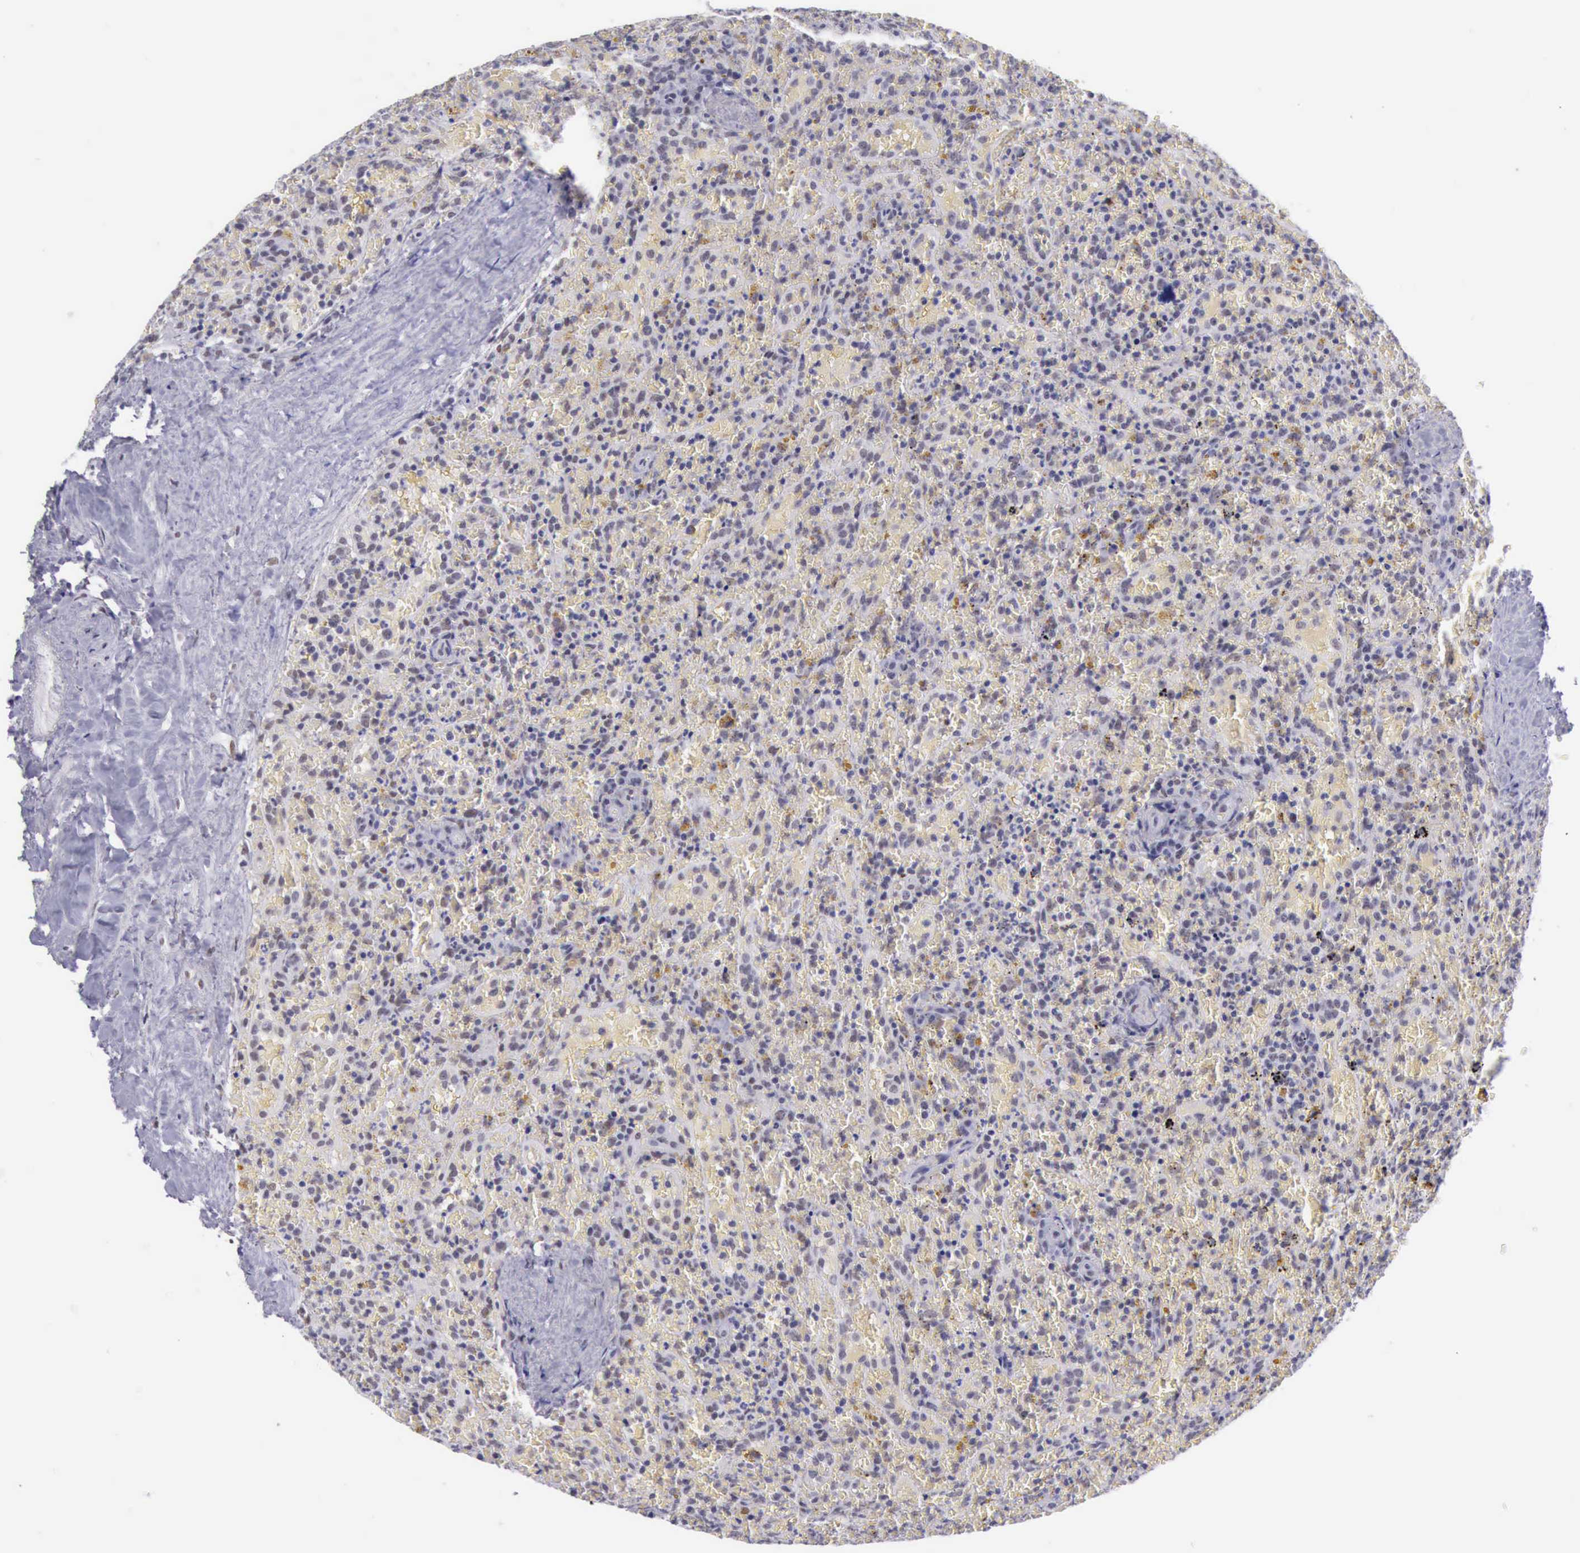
{"staining": {"intensity": "weak", "quantity": "<25%", "location": "nuclear"}, "tissue": "lymphoma", "cell_type": "Tumor cells", "image_type": "cancer", "snomed": [{"axis": "morphology", "description": "Malignant lymphoma, non-Hodgkin's type, High grade"}, {"axis": "topography", "description": "Spleen"}, {"axis": "topography", "description": "Lymph node"}], "caption": "DAB (3,3'-diaminobenzidine) immunohistochemical staining of human lymphoma exhibits no significant expression in tumor cells.", "gene": "EP300", "patient": {"sex": "female", "age": 70}}